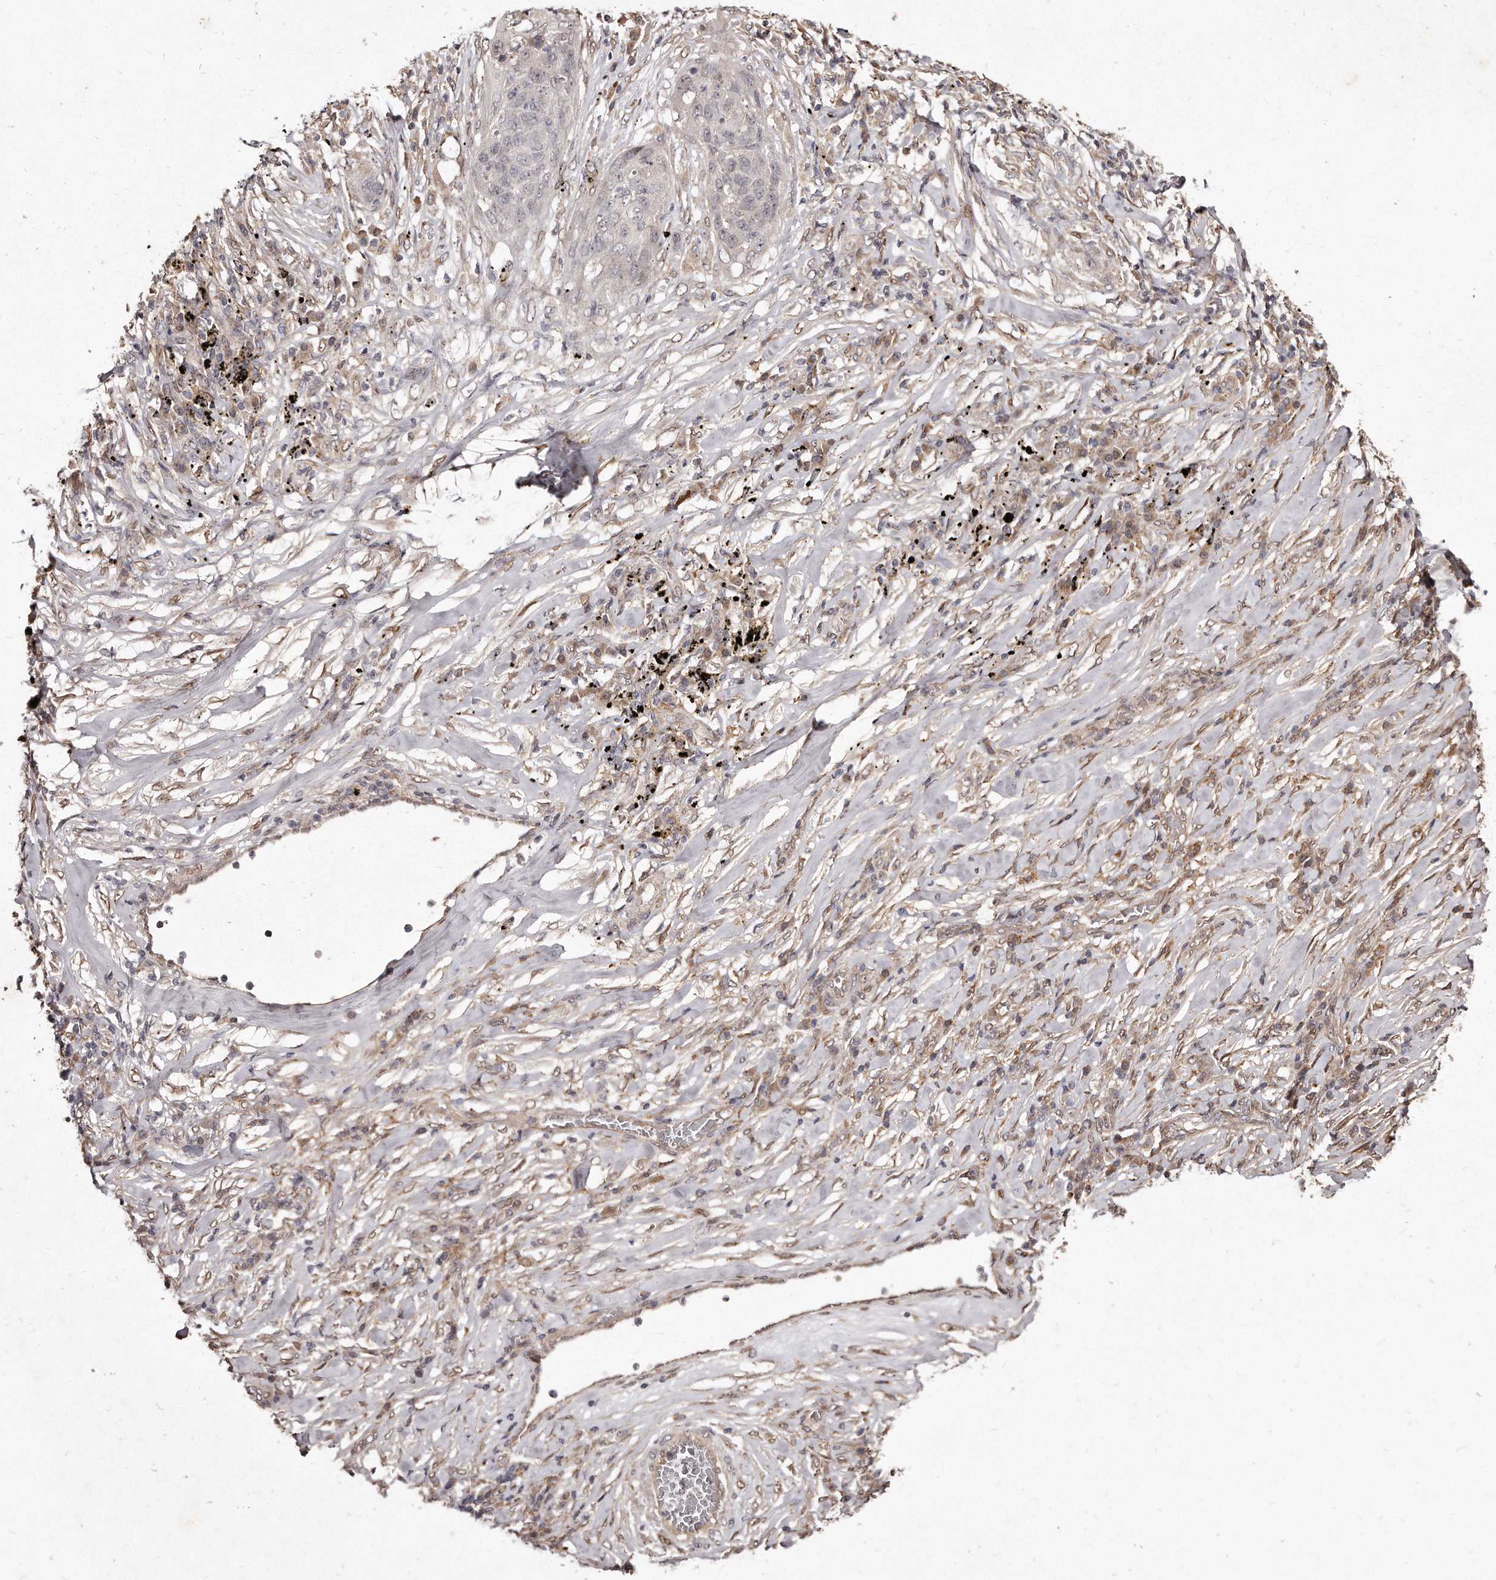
{"staining": {"intensity": "negative", "quantity": "none", "location": "none"}, "tissue": "lung cancer", "cell_type": "Tumor cells", "image_type": "cancer", "snomed": [{"axis": "morphology", "description": "Squamous cell carcinoma, NOS"}, {"axis": "topography", "description": "Lung"}], "caption": "DAB (3,3'-diaminobenzidine) immunohistochemical staining of human lung squamous cell carcinoma displays no significant positivity in tumor cells.", "gene": "HASPIN", "patient": {"sex": "female", "age": 63}}